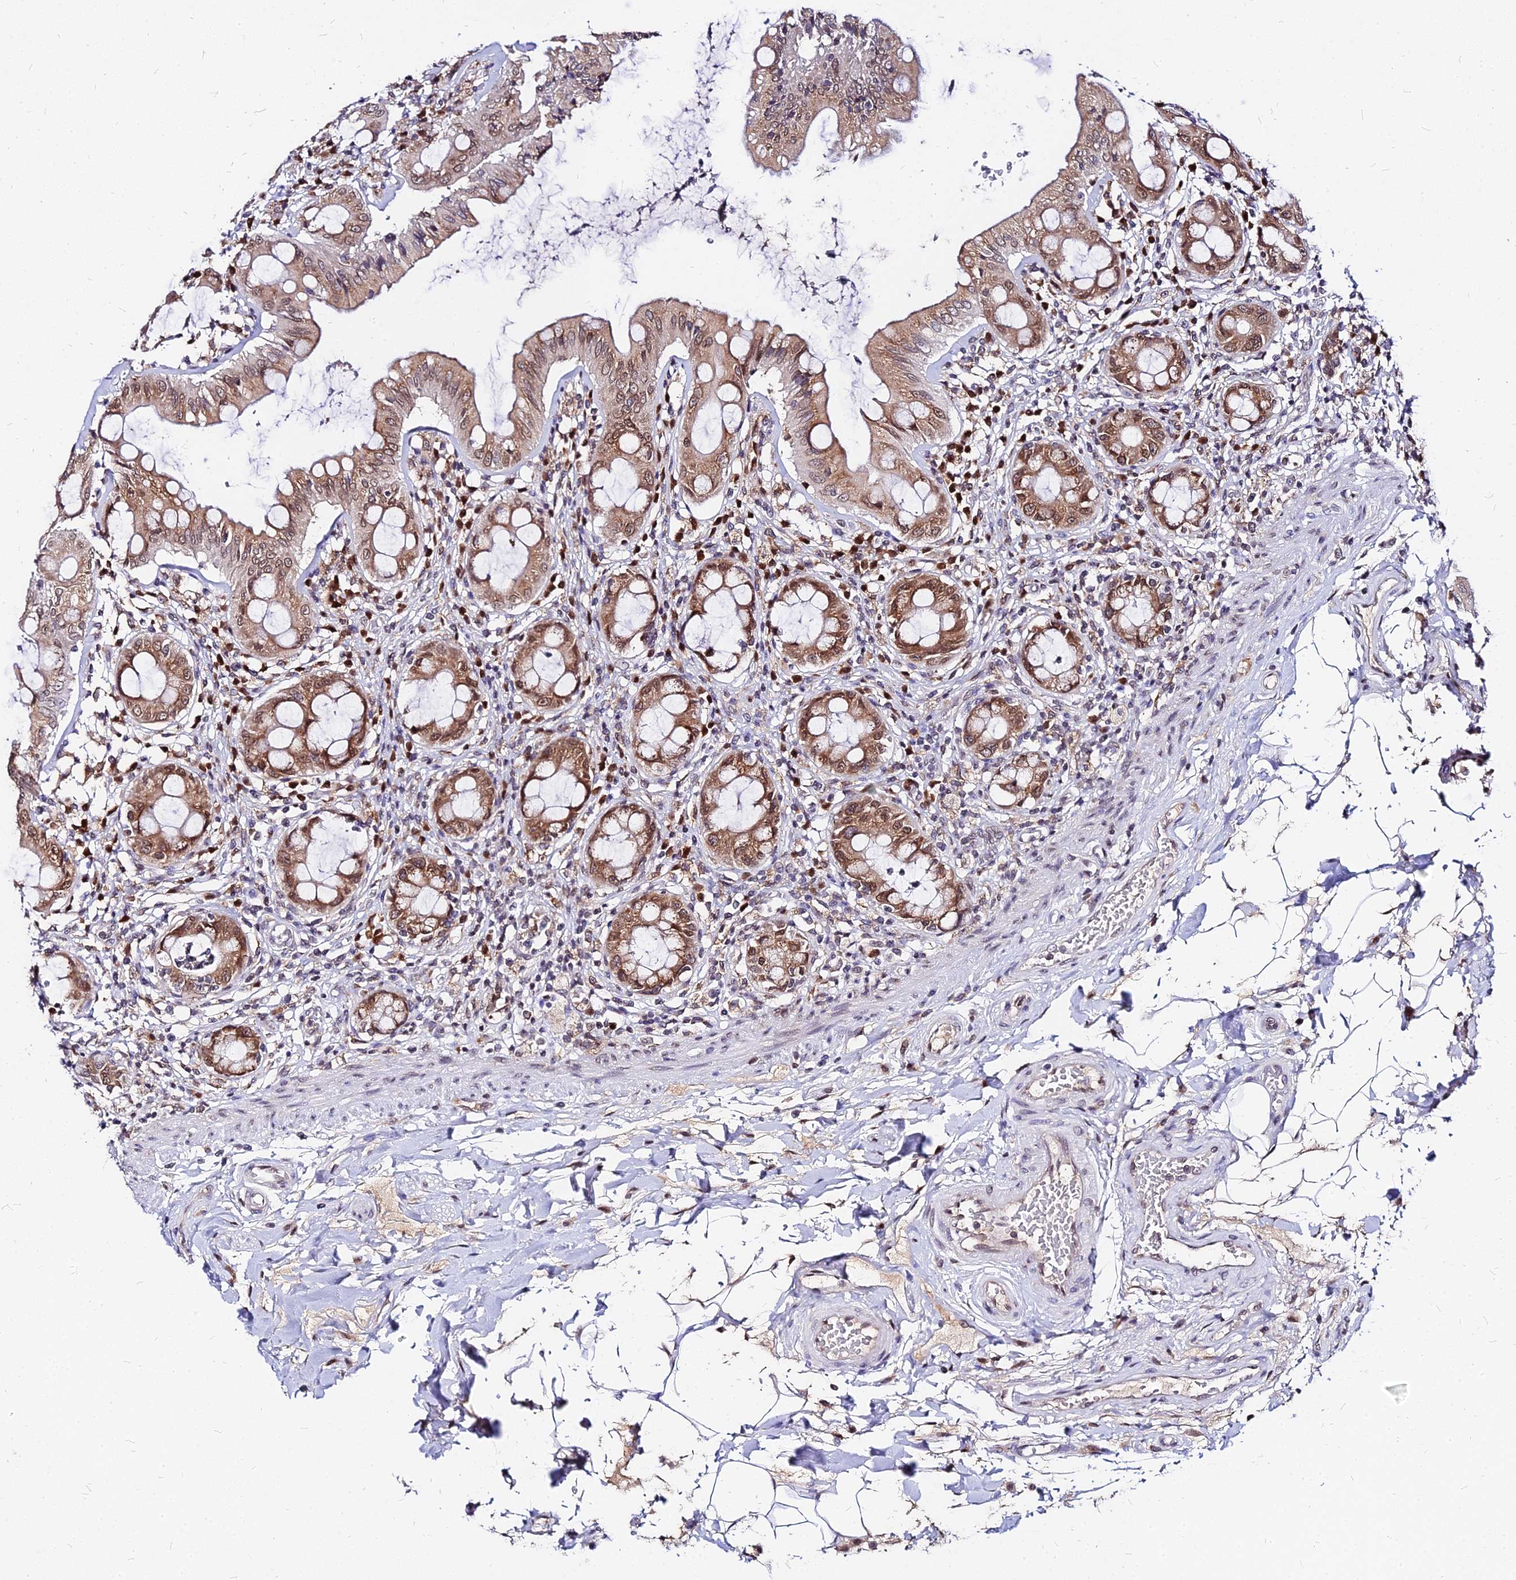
{"staining": {"intensity": "strong", "quantity": ">75%", "location": "cytoplasmic/membranous,nuclear"}, "tissue": "rectum", "cell_type": "Glandular cells", "image_type": "normal", "snomed": [{"axis": "morphology", "description": "Normal tissue, NOS"}, {"axis": "topography", "description": "Rectum"}], "caption": "Rectum stained with DAB immunohistochemistry (IHC) exhibits high levels of strong cytoplasmic/membranous,nuclear positivity in approximately >75% of glandular cells.", "gene": "RNF121", "patient": {"sex": "female", "age": 57}}